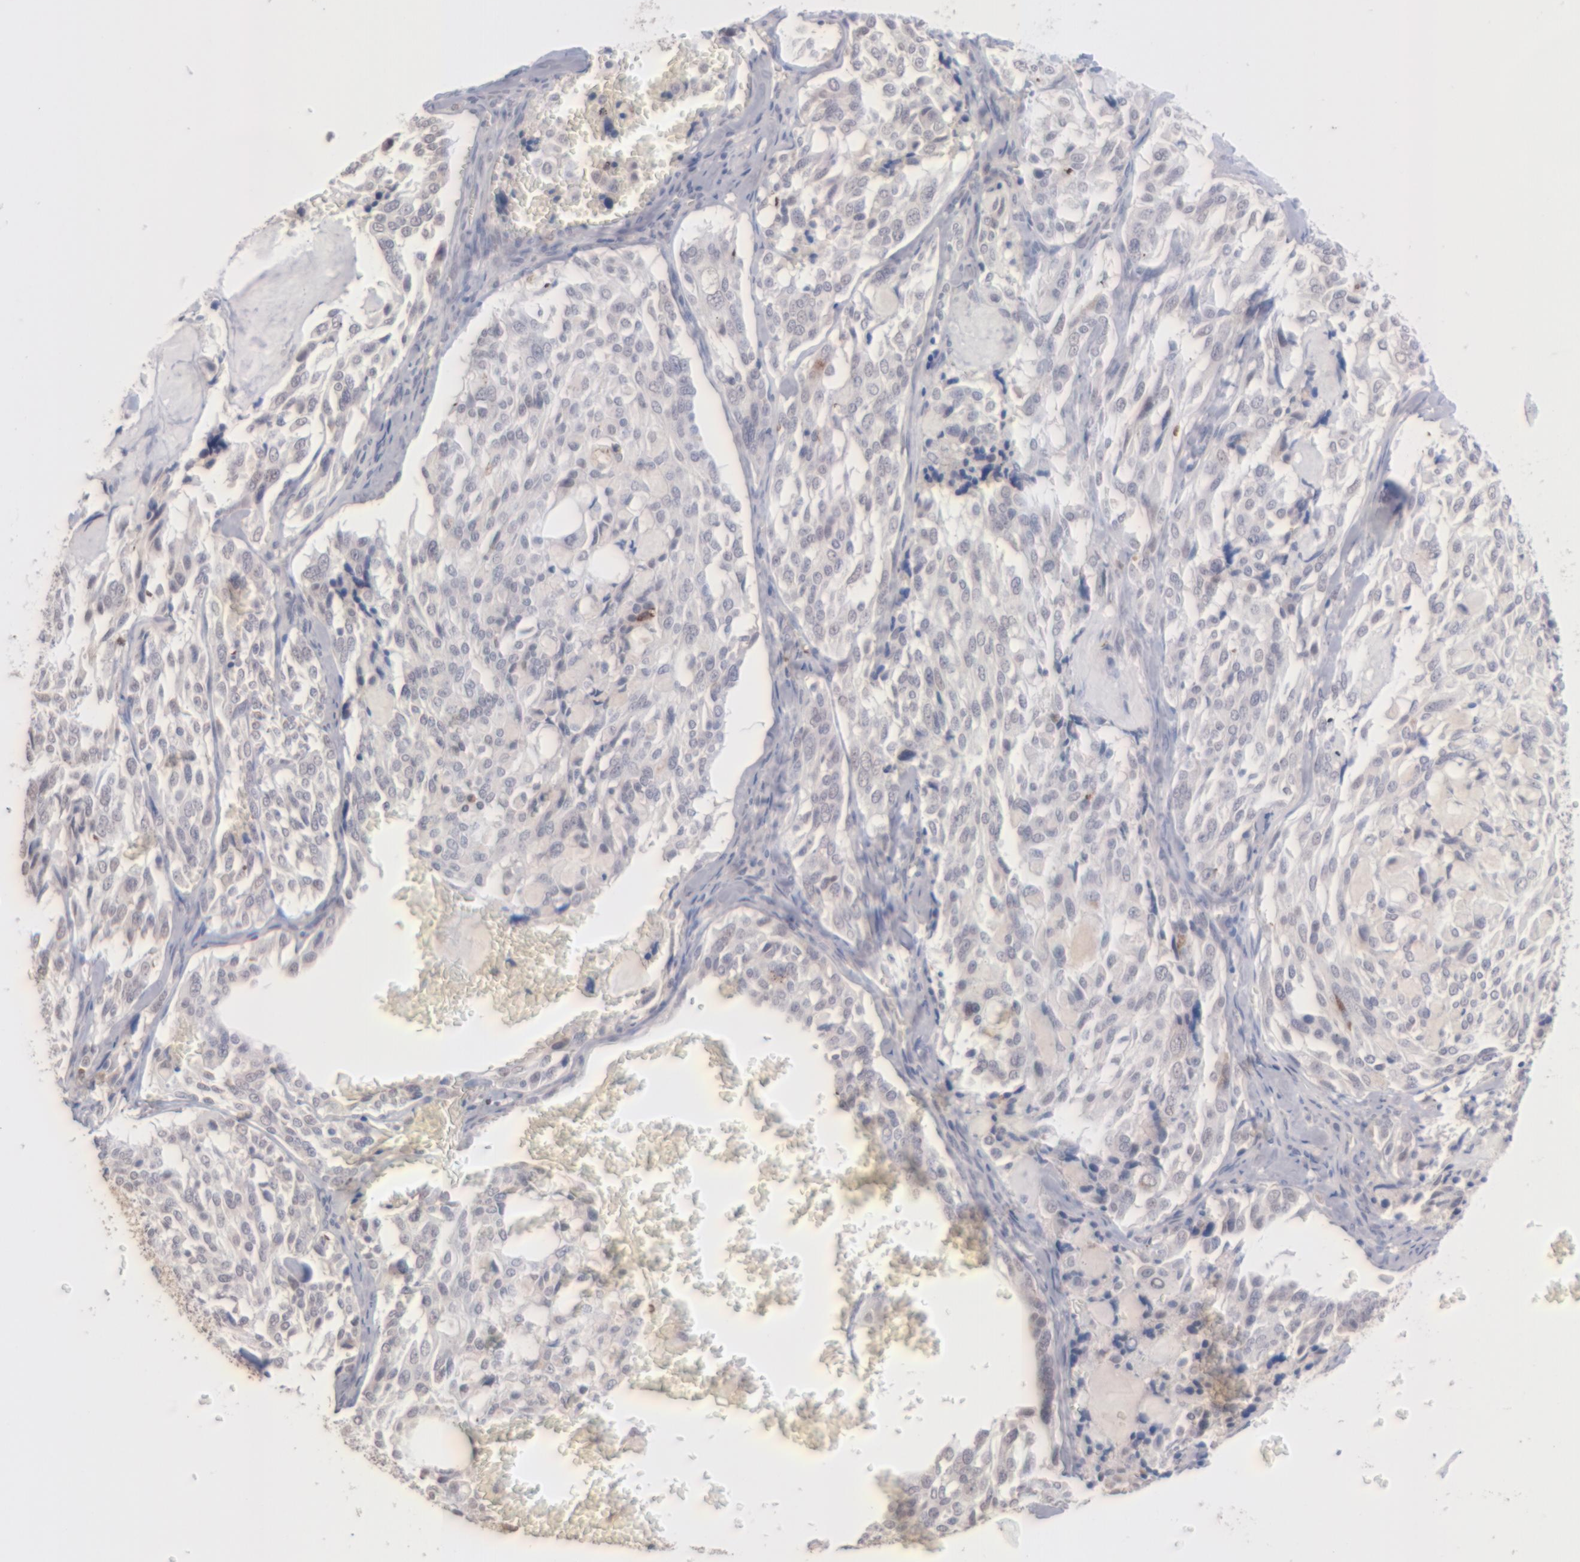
{"staining": {"intensity": "negative", "quantity": "none", "location": "none"}, "tissue": "thyroid cancer", "cell_type": "Tumor cells", "image_type": "cancer", "snomed": [{"axis": "morphology", "description": "Carcinoma, NOS"}, {"axis": "morphology", "description": "Carcinoid, malignant, NOS"}, {"axis": "topography", "description": "Thyroid gland"}], "caption": "Thyroid carcinoid (malignant) was stained to show a protein in brown. There is no significant staining in tumor cells.", "gene": "MGAM", "patient": {"sex": "male", "age": 33}}